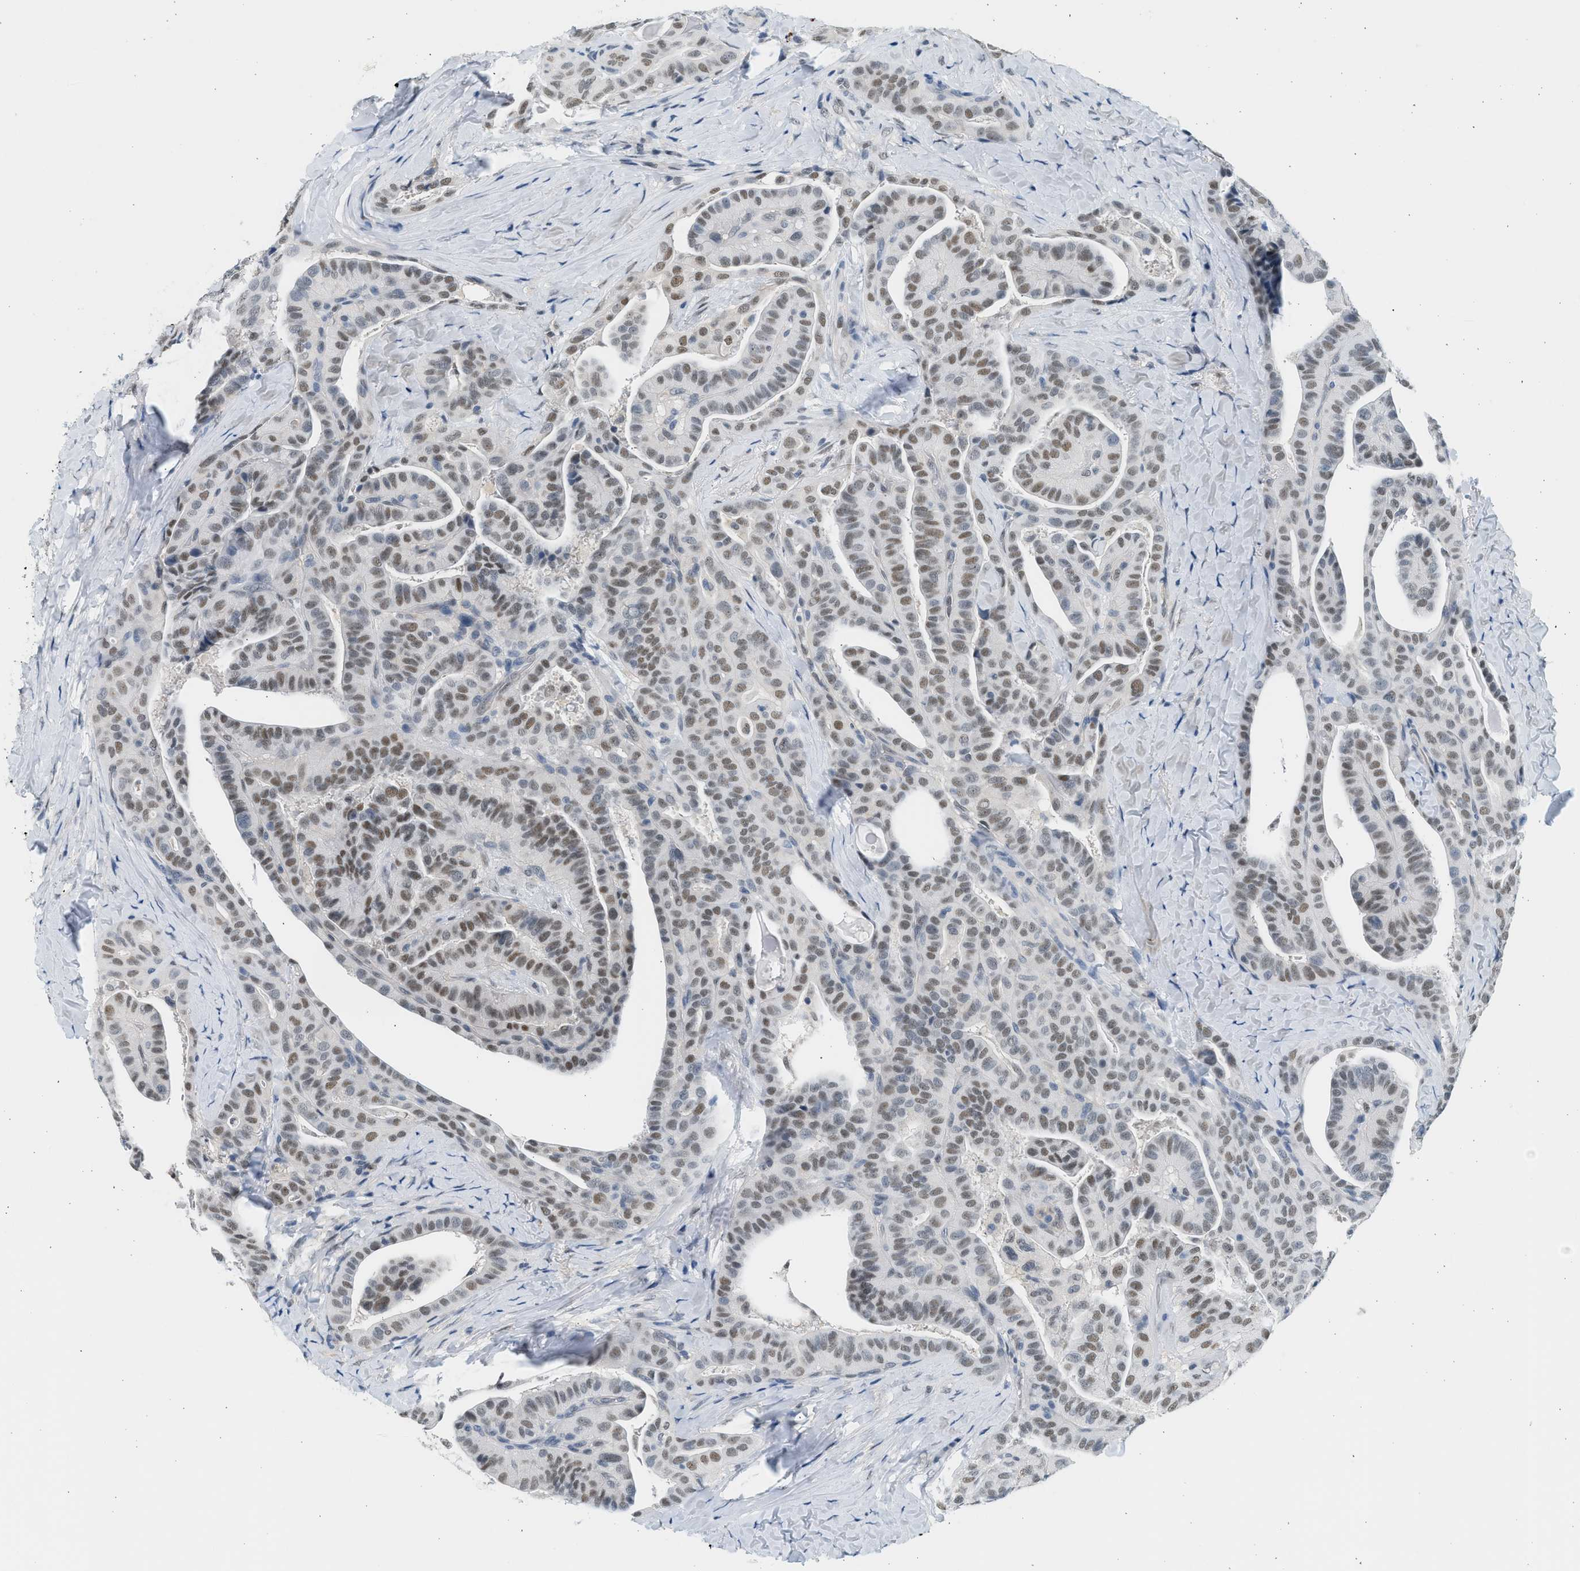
{"staining": {"intensity": "weak", "quantity": ">75%", "location": "nuclear"}, "tissue": "thyroid cancer", "cell_type": "Tumor cells", "image_type": "cancer", "snomed": [{"axis": "morphology", "description": "Papillary adenocarcinoma, NOS"}, {"axis": "topography", "description": "Thyroid gland"}], "caption": "Approximately >75% of tumor cells in human thyroid cancer (papillary adenocarcinoma) demonstrate weak nuclear protein staining as visualized by brown immunohistochemical staining.", "gene": "HIPK1", "patient": {"sex": "male", "age": 77}}